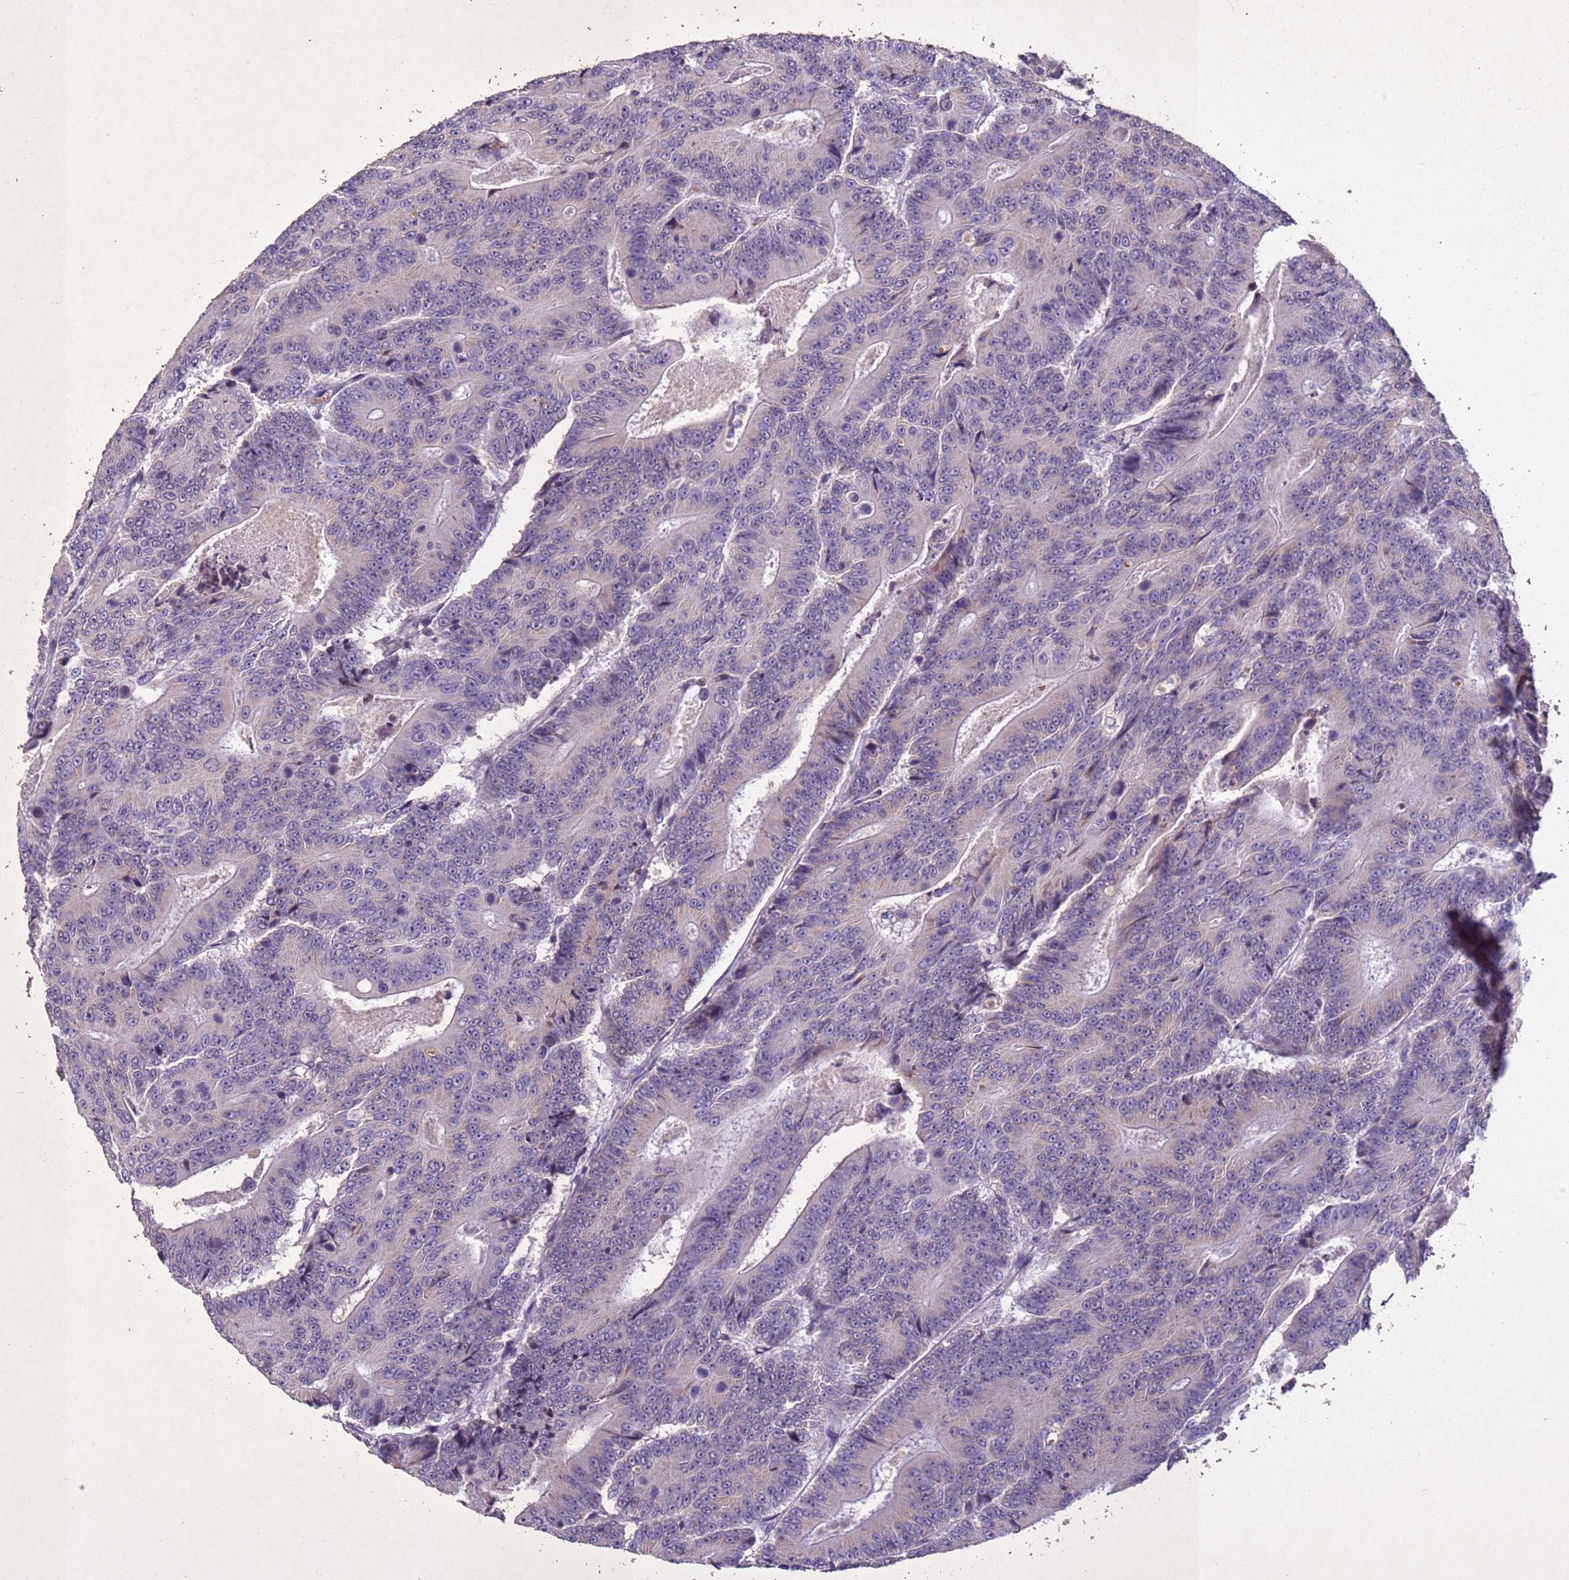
{"staining": {"intensity": "negative", "quantity": "none", "location": "none"}, "tissue": "colorectal cancer", "cell_type": "Tumor cells", "image_type": "cancer", "snomed": [{"axis": "morphology", "description": "Adenocarcinoma, NOS"}, {"axis": "topography", "description": "Colon"}], "caption": "Immunohistochemical staining of human colorectal adenocarcinoma exhibits no significant expression in tumor cells. Nuclei are stained in blue.", "gene": "NLRP11", "patient": {"sex": "male", "age": 83}}